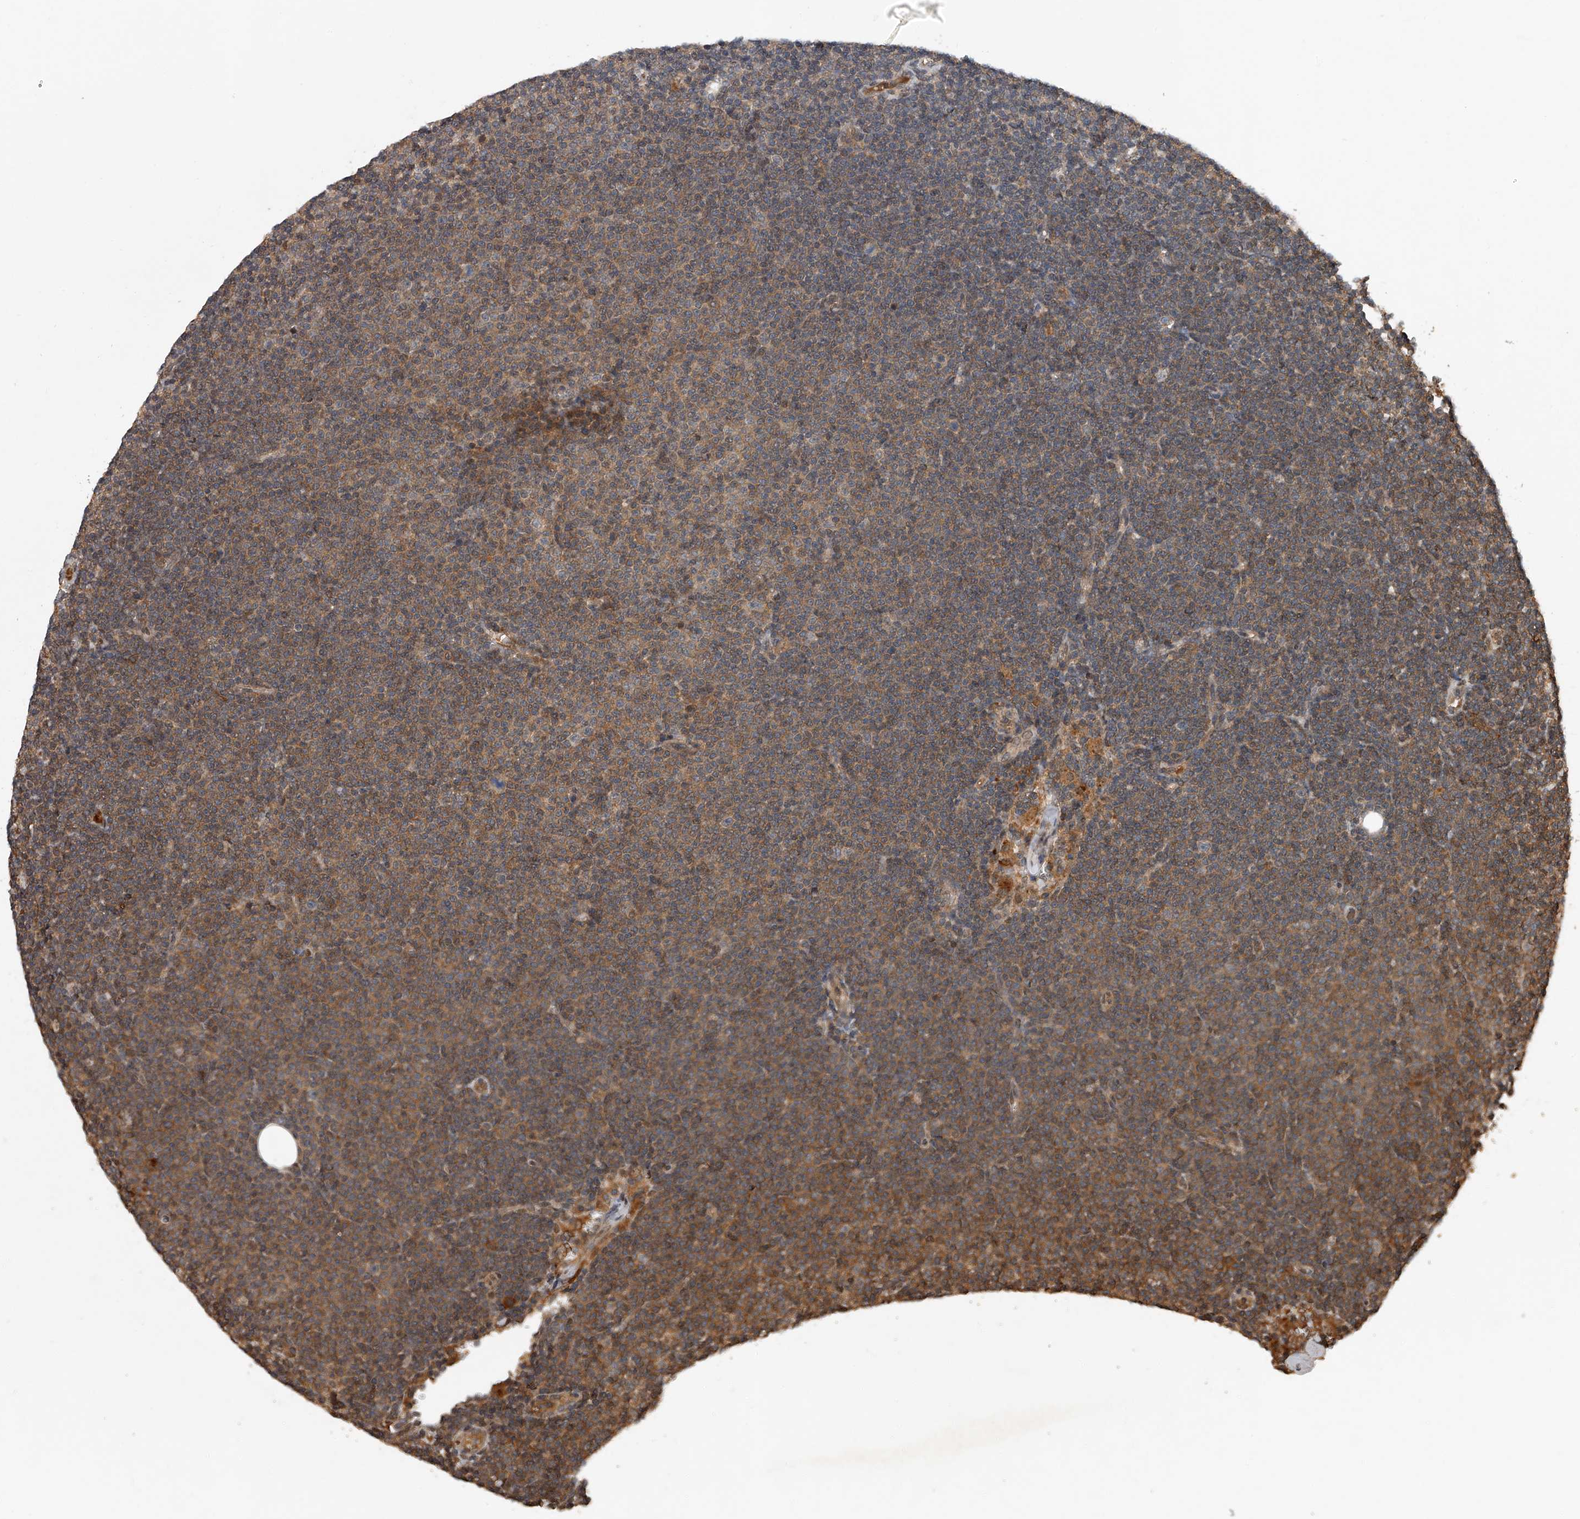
{"staining": {"intensity": "moderate", "quantity": "25%-75%", "location": "cytoplasmic/membranous"}, "tissue": "lymphoma", "cell_type": "Tumor cells", "image_type": "cancer", "snomed": [{"axis": "morphology", "description": "Malignant lymphoma, non-Hodgkin's type, Low grade"}, {"axis": "topography", "description": "Lymph node"}], "caption": "Immunohistochemistry photomicrograph of human malignant lymphoma, non-Hodgkin's type (low-grade) stained for a protein (brown), which exhibits medium levels of moderate cytoplasmic/membranous staining in about 25%-75% of tumor cells.", "gene": "PLEKHG1", "patient": {"sex": "female", "age": 53}}